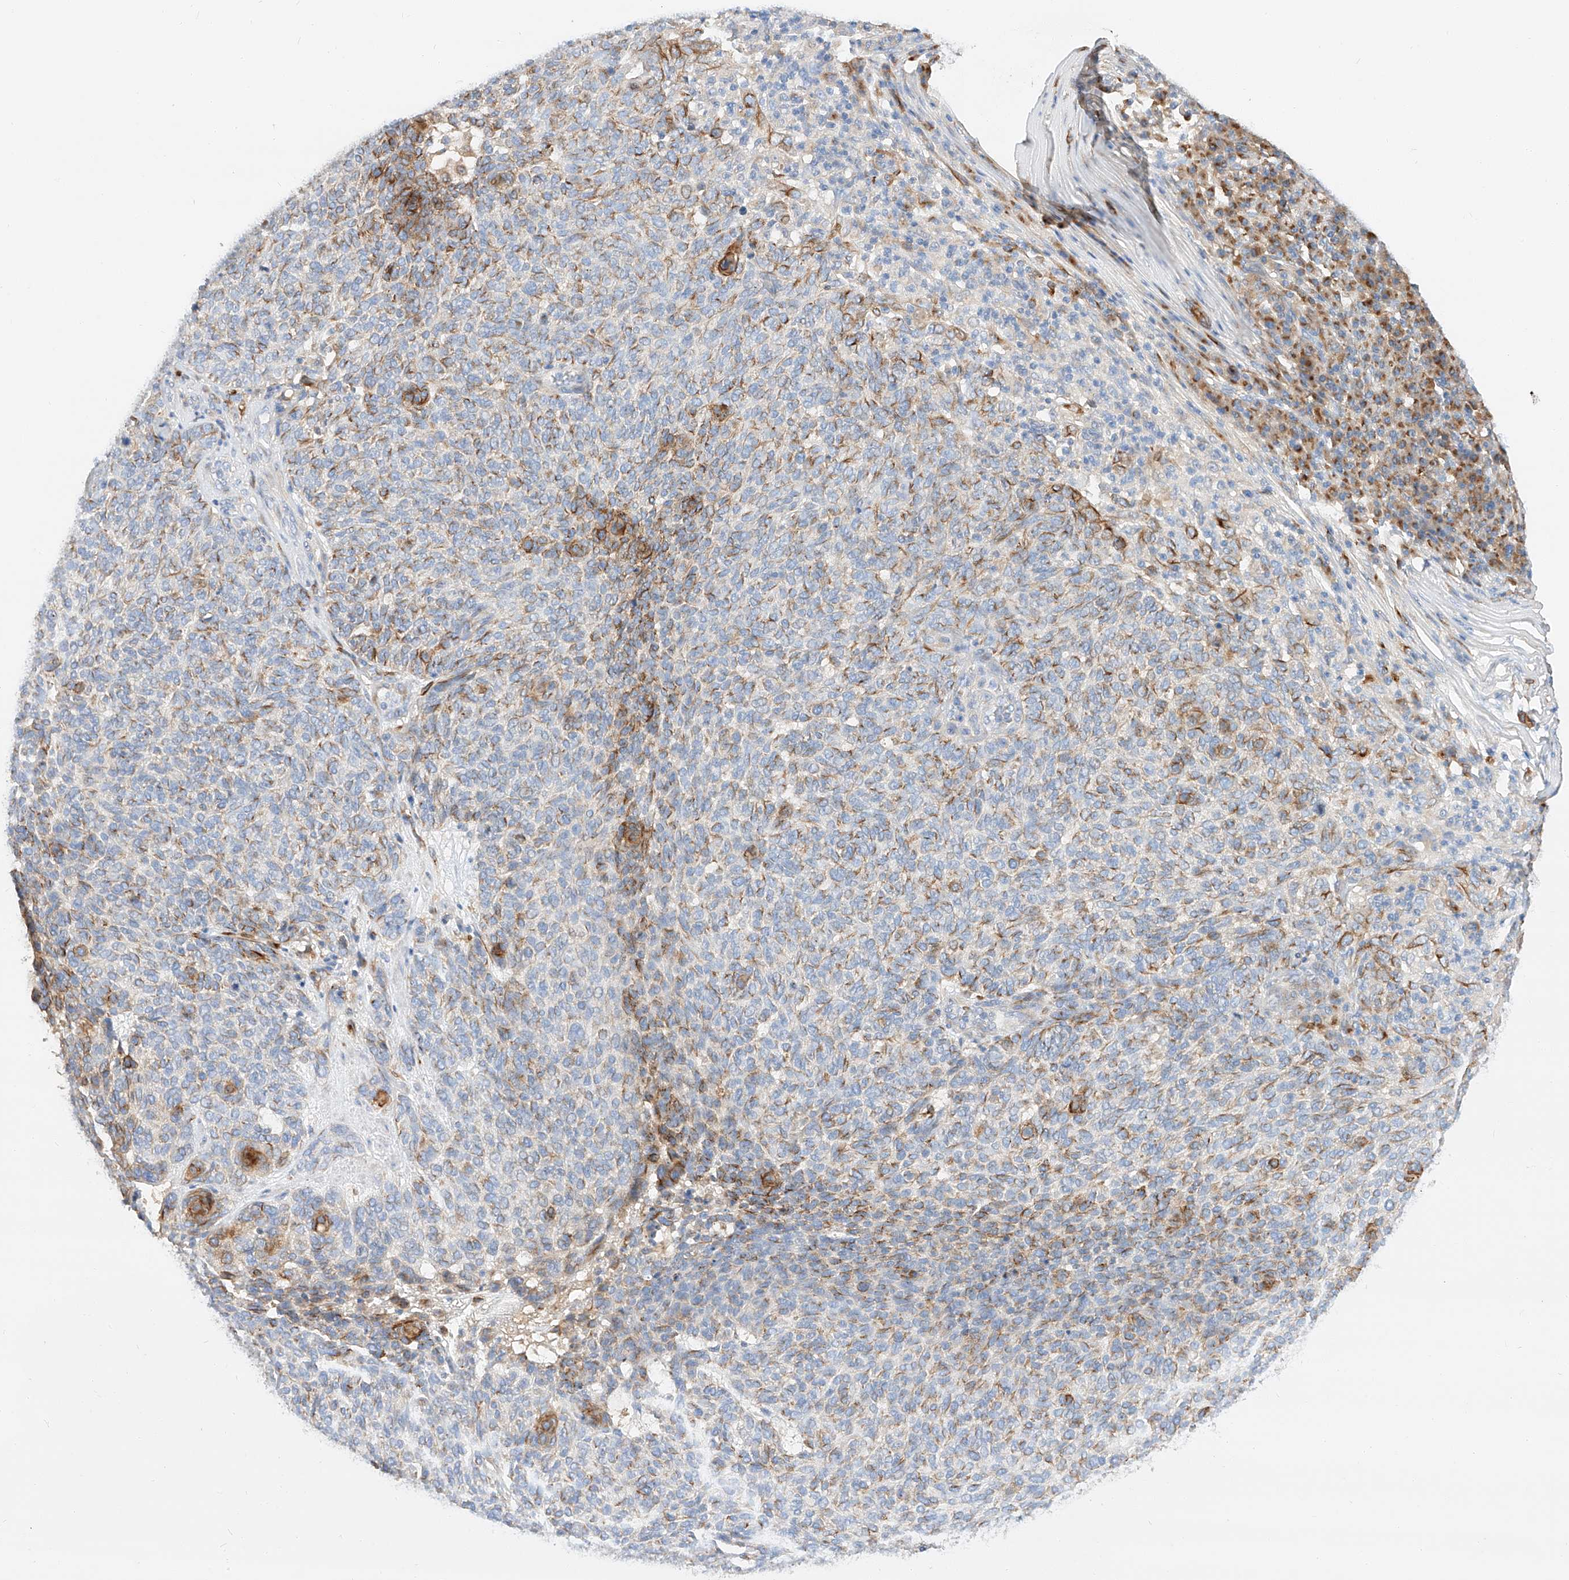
{"staining": {"intensity": "moderate", "quantity": "25%-75%", "location": "cytoplasmic/membranous"}, "tissue": "skin cancer", "cell_type": "Tumor cells", "image_type": "cancer", "snomed": [{"axis": "morphology", "description": "Squamous cell carcinoma, NOS"}, {"axis": "topography", "description": "Skin"}], "caption": "Protein staining of skin squamous cell carcinoma tissue shows moderate cytoplasmic/membranous staining in approximately 25%-75% of tumor cells.", "gene": "MAP7", "patient": {"sex": "female", "age": 90}}